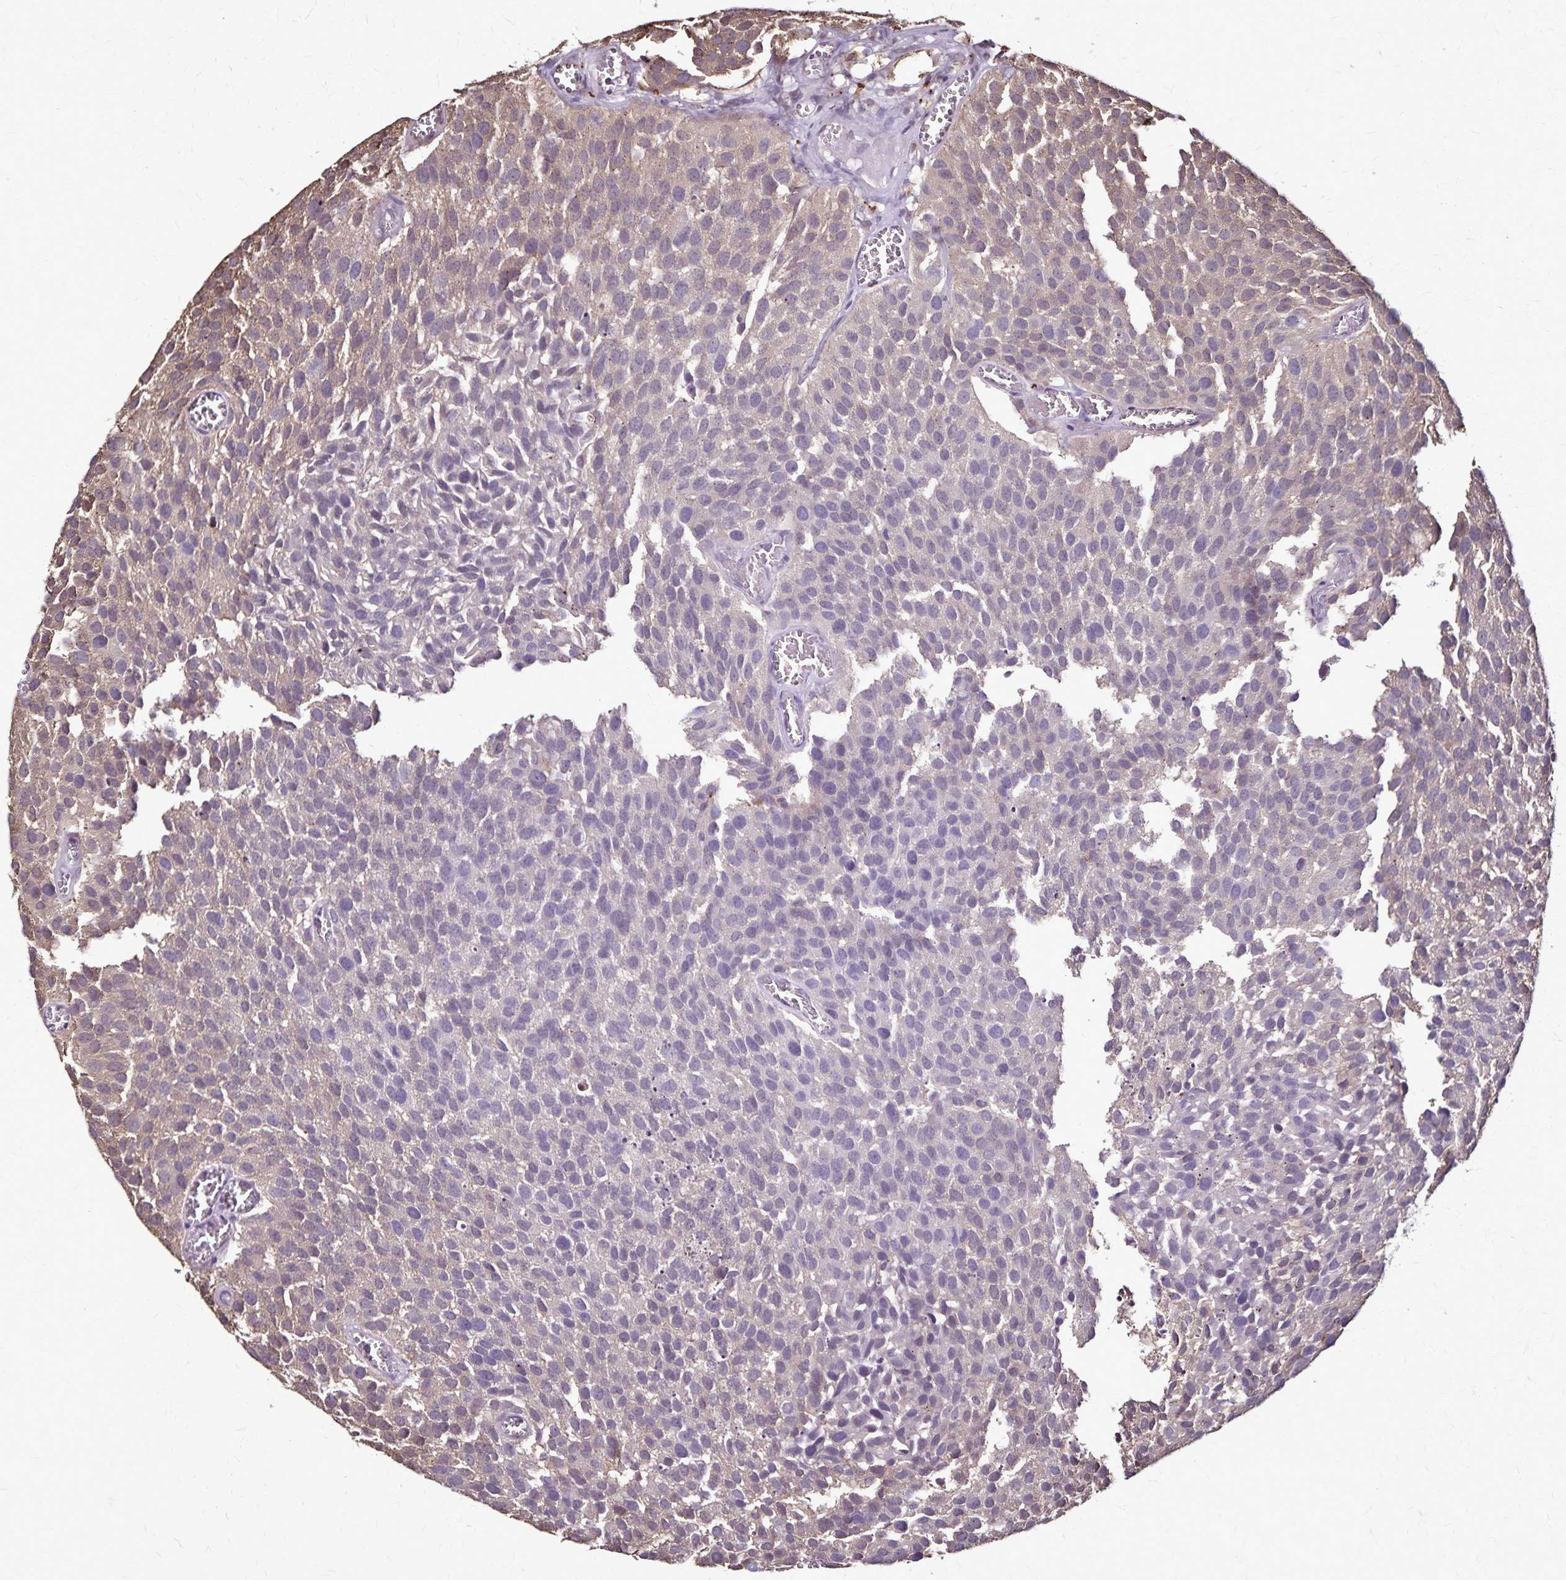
{"staining": {"intensity": "weak", "quantity": "<25%", "location": "cytoplasmic/membranous,nuclear"}, "tissue": "urothelial cancer", "cell_type": "Tumor cells", "image_type": "cancer", "snomed": [{"axis": "morphology", "description": "Urothelial carcinoma, Low grade"}, {"axis": "topography", "description": "Urinary bladder"}], "caption": "The IHC histopathology image has no significant expression in tumor cells of urothelial cancer tissue. The staining is performed using DAB (3,3'-diaminobenzidine) brown chromogen with nuclei counter-stained in using hematoxylin.", "gene": "CHMP1B", "patient": {"sex": "female", "age": 69}}